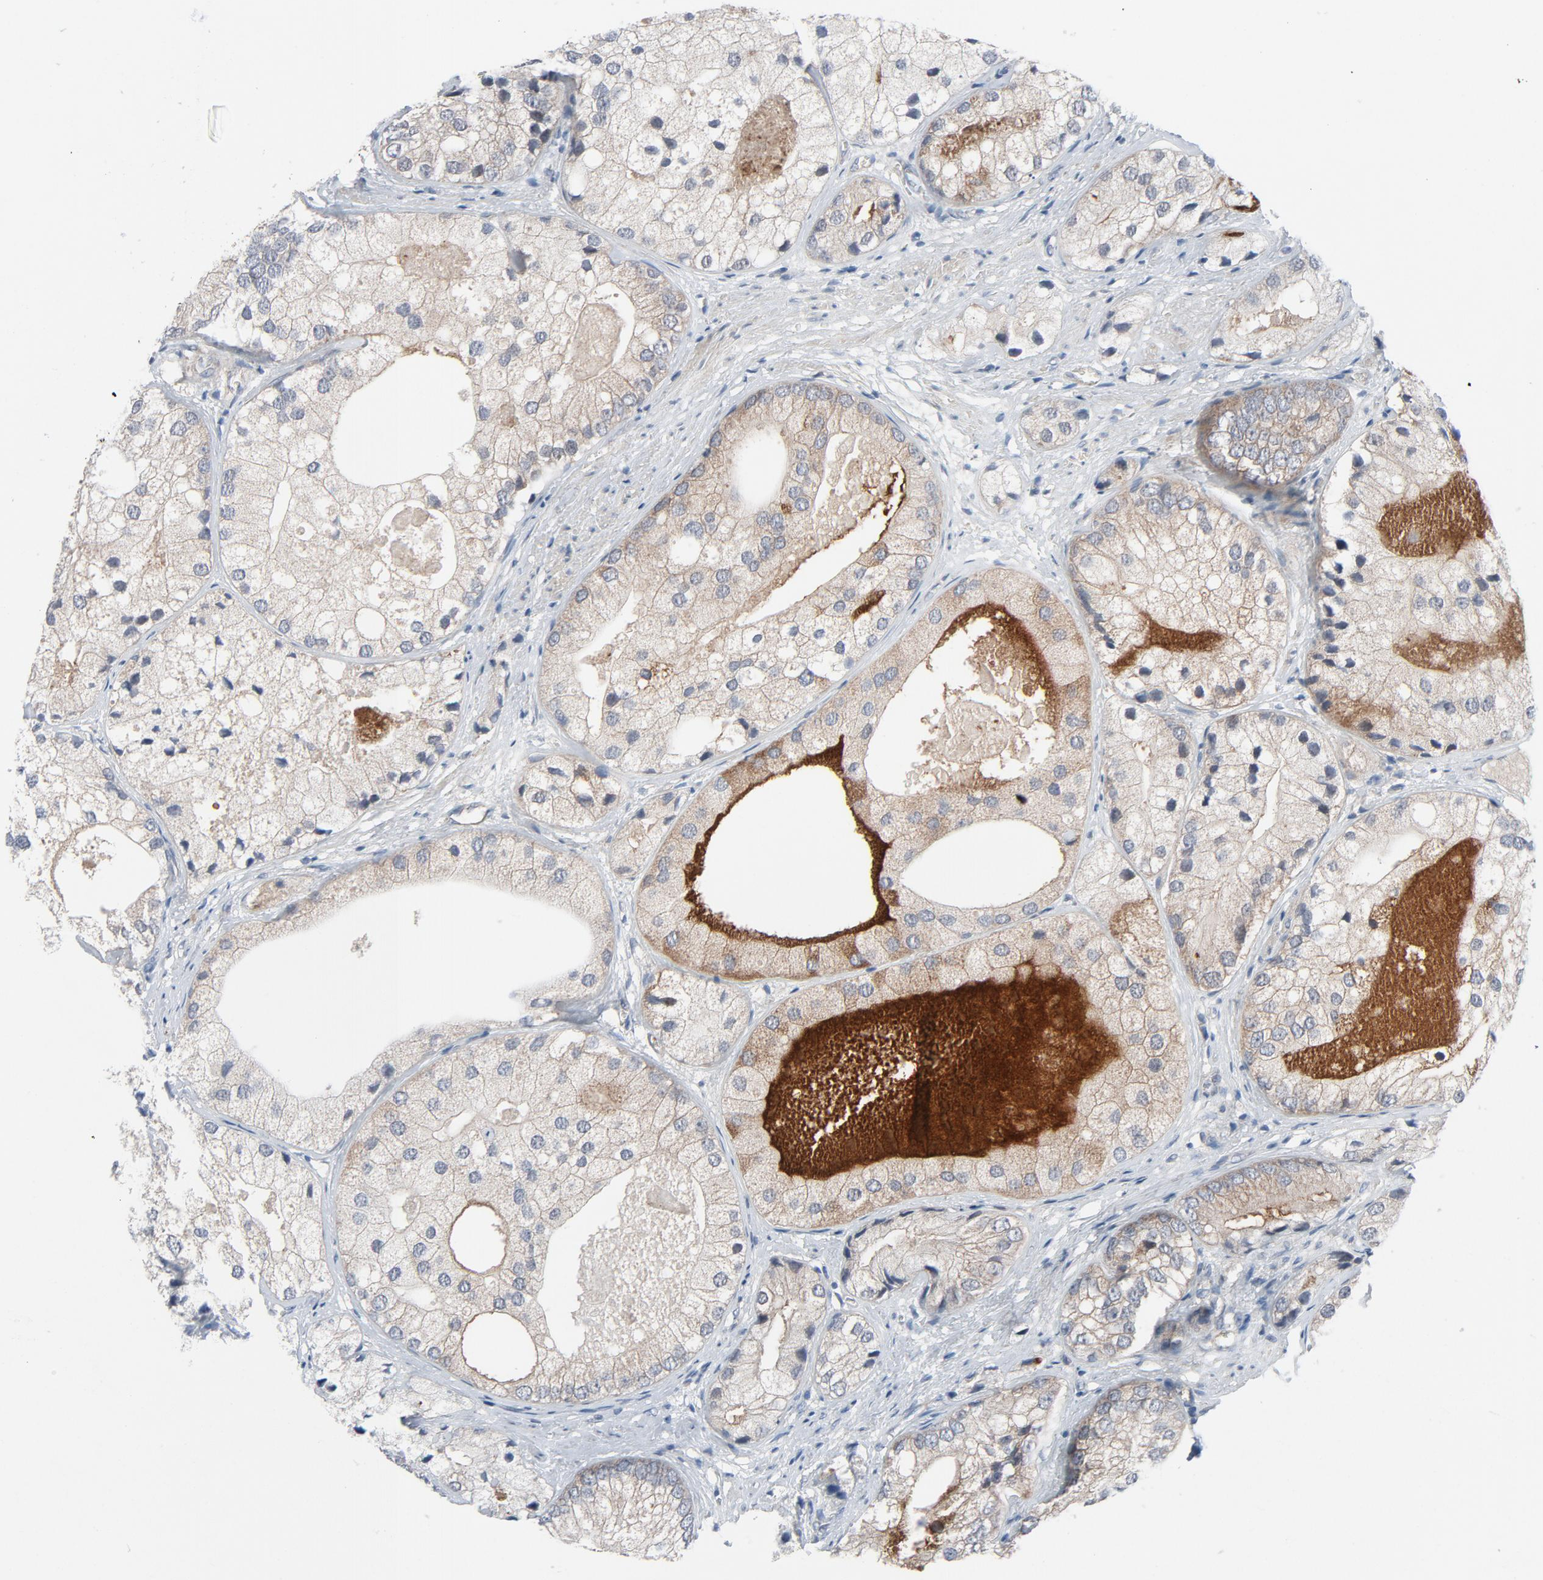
{"staining": {"intensity": "weak", "quantity": ">75%", "location": "cytoplasmic/membranous"}, "tissue": "prostate cancer", "cell_type": "Tumor cells", "image_type": "cancer", "snomed": [{"axis": "morphology", "description": "Adenocarcinoma, Low grade"}, {"axis": "topography", "description": "Prostate"}], "caption": "A photomicrograph of prostate cancer stained for a protein shows weak cytoplasmic/membranous brown staining in tumor cells.", "gene": "TSG101", "patient": {"sex": "male", "age": 69}}